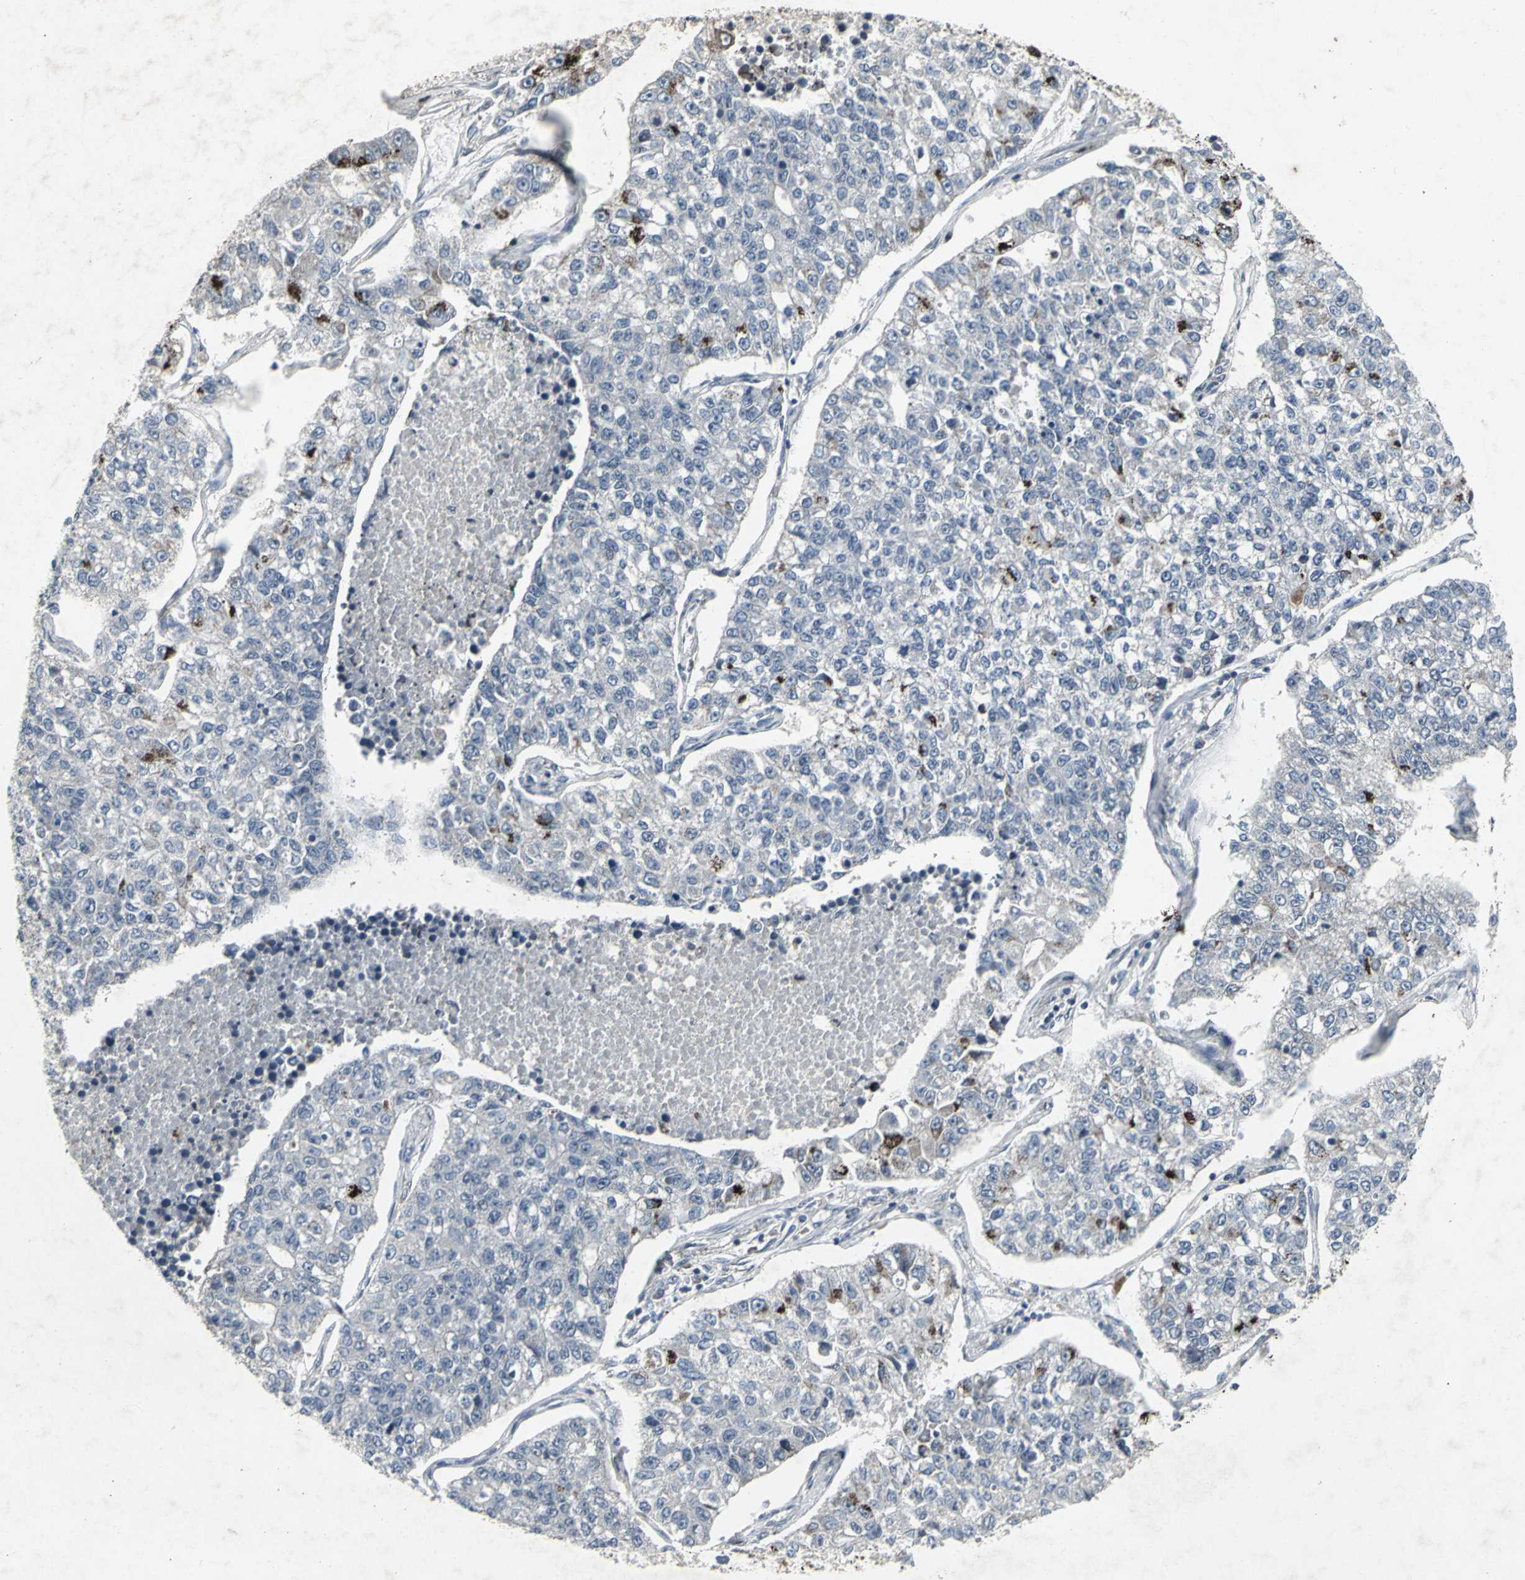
{"staining": {"intensity": "weak", "quantity": "<25%", "location": "cytoplasmic/membranous"}, "tissue": "lung cancer", "cell_type": "Tumor cells", "image_type": "cancer", "snomed": [{"axis": "morphology", "description": "Adenocarcinoma, NOS"}, {"axis": "topography", "description": "Lung"}], "caption": "An IHC photomicrograph of lung cancer (adenocarcinoma) is shown. There is no staining in tumor cells of lung cancer (adenocarcinoma). (Stains: DAB IHC with hematoxylin counter stain, Microscopy: brightfield microscopy at high magnification).", "gene": "BMP4", "patient": {"sex": "male", "age": 49}}